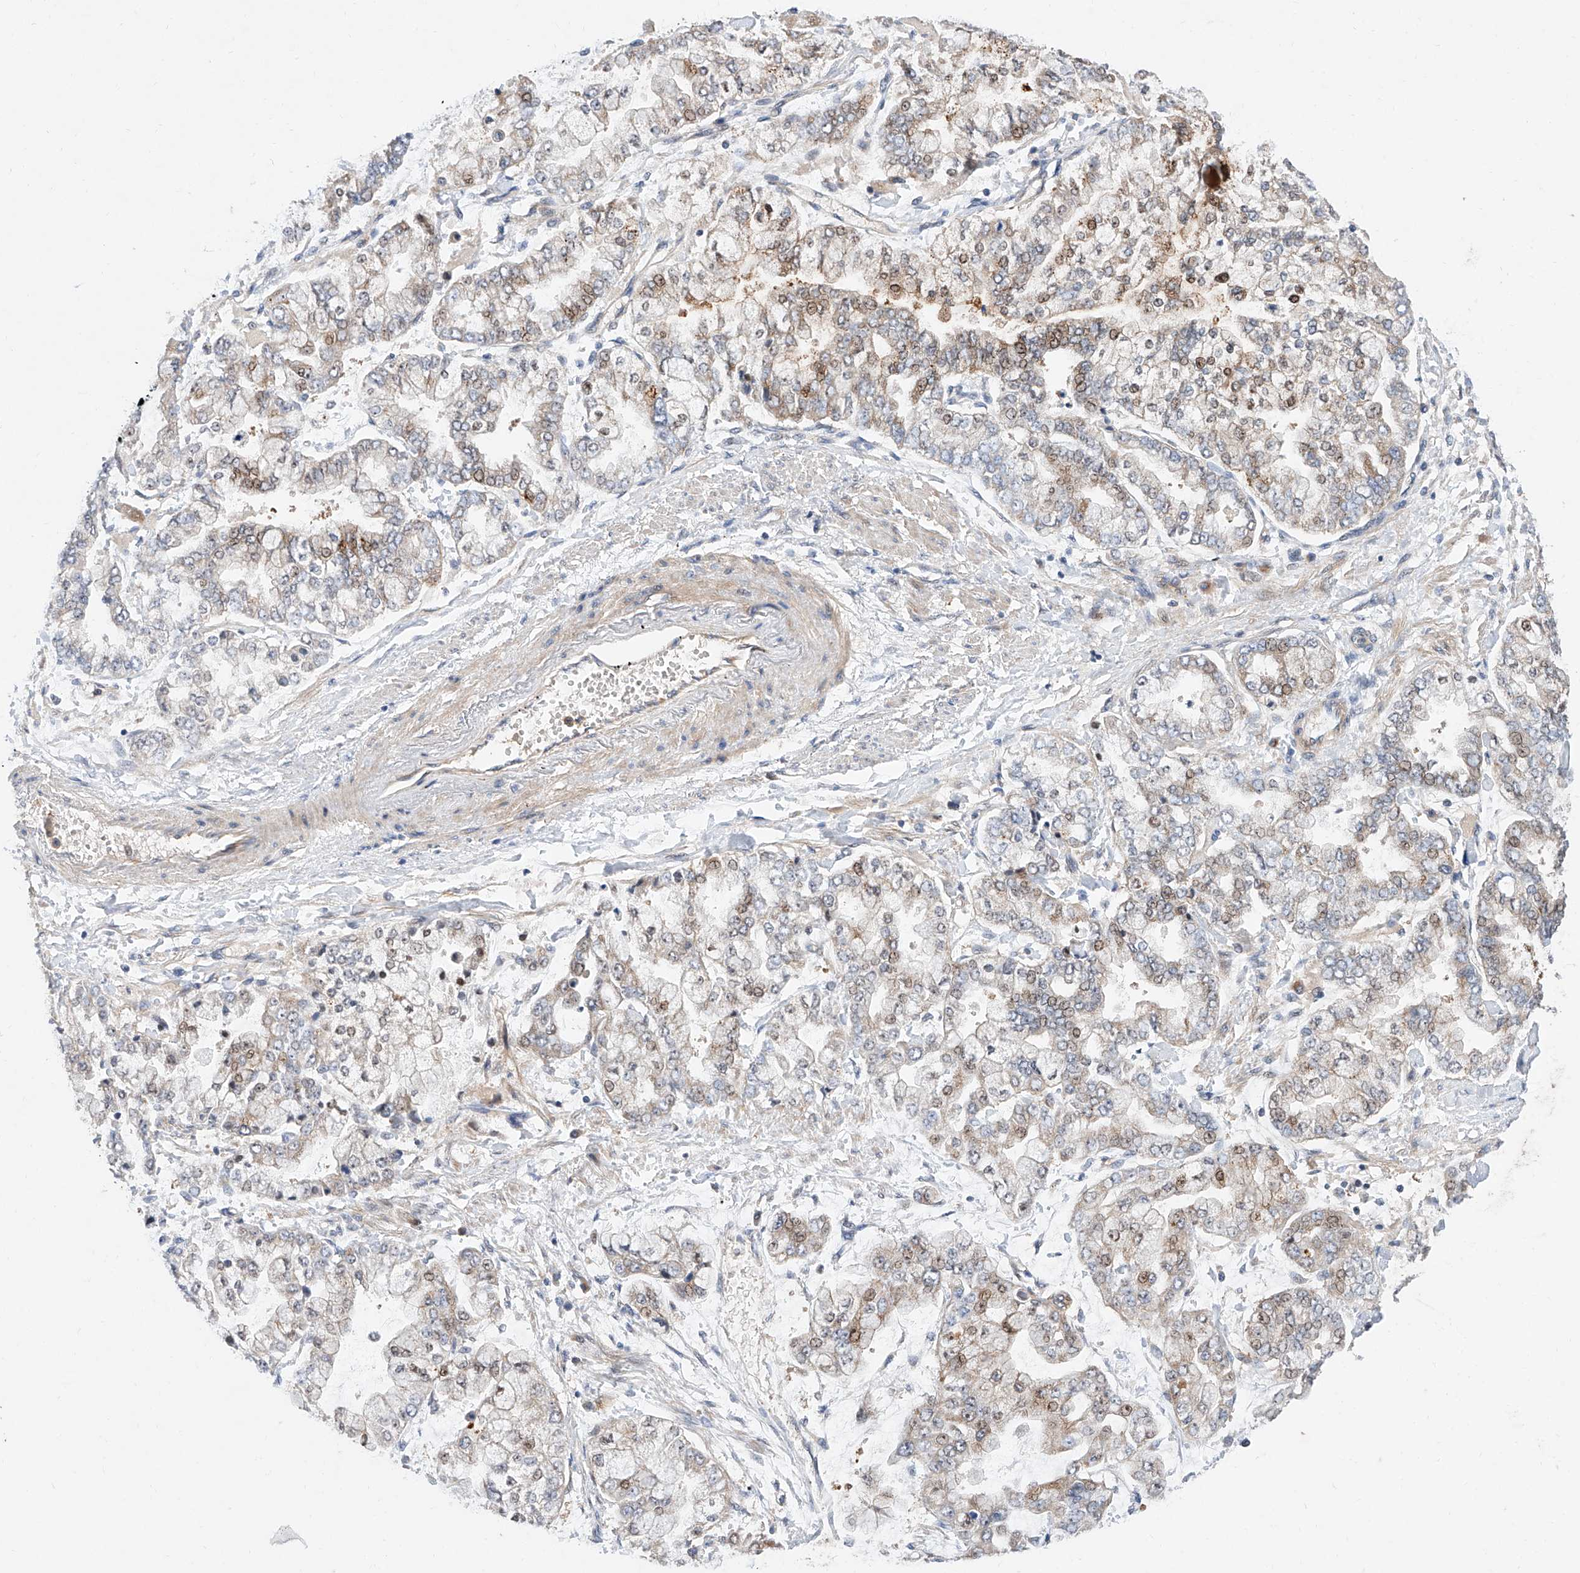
{"staining": {"intensity": "moderate", "quantity": "25%-75%", "location": "cytoplasmic/membranous,nuclear"}, "tissue": "stomach cancer", "cell_type": "Tumor cells", "image_type": "cancer", "snomed": [{"axis": "morphology", "description": "Normal tissue, NOS"}, {"axis": "morphology", "description": "Adenocarcinoma, NOS"}, {"axis": "topography", "description": "Stomach, upper"}, {"axis": "topography", "description": "Stomach"}], "caption": "Protein staining by immunohistochemistry reveals moderate cytoplasmic/membranous and nuclear expression in approximately 25%-75% of tumor cells in adenocarcinoma (stomach).", "gene": "FUCA2", "patient": {"sex": "male", "age": 76}}